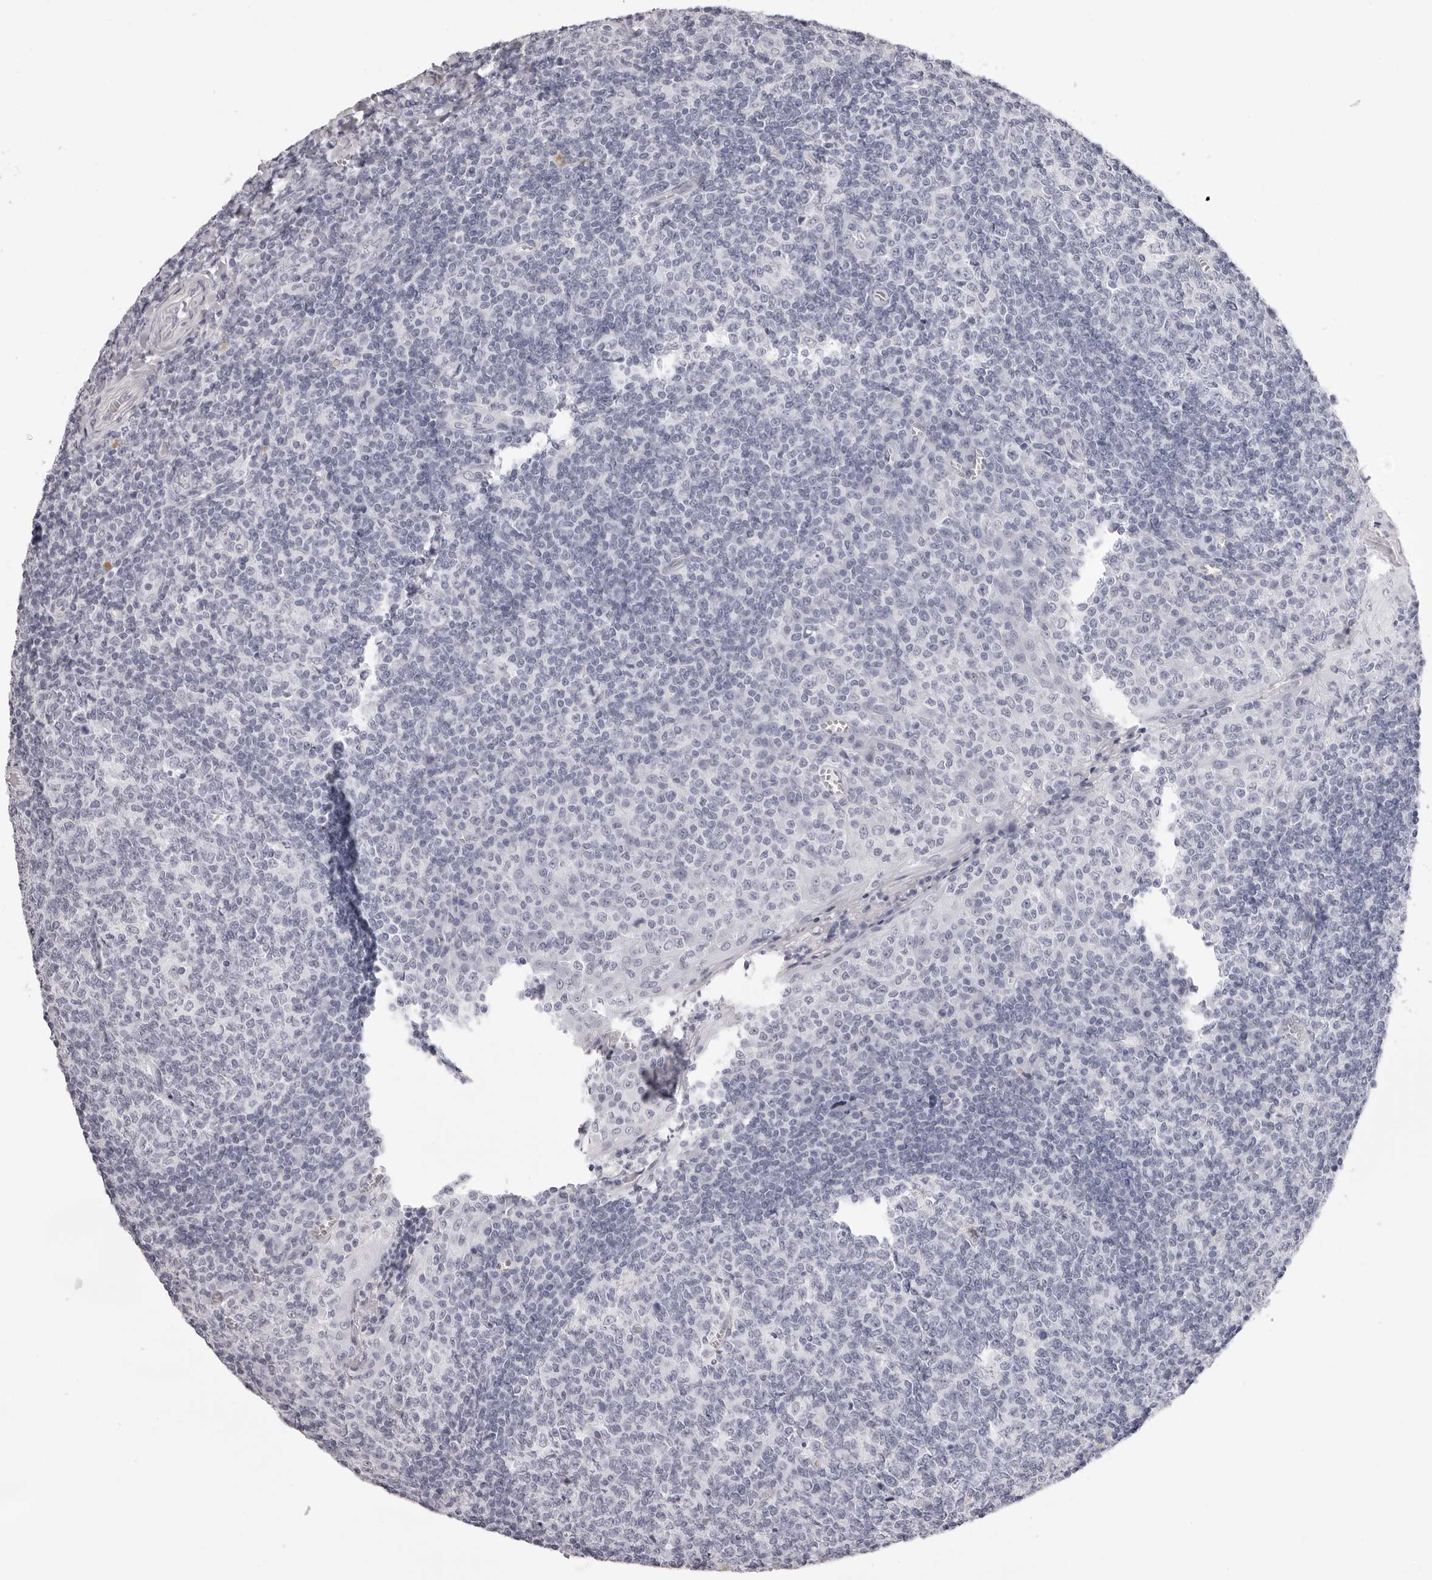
{"staining": {"intensity": "negative", "quantity": "none", "location": "none"}, "tissue": "tonsil", "cell_type": "Germinal center cells", "image_type": "normal", "snomed": [{"axis": "morphology", "description": "Normal tissue, NOS"}, {"axis": "topography", "description": "Tonsil"}], "caption": "An immunohistochemistry image of normal tonsil is shown. There is no staining in germinal center cells of tonsil.", "gene": "RHO", "patient": {"sex": "female", "age": 19}}